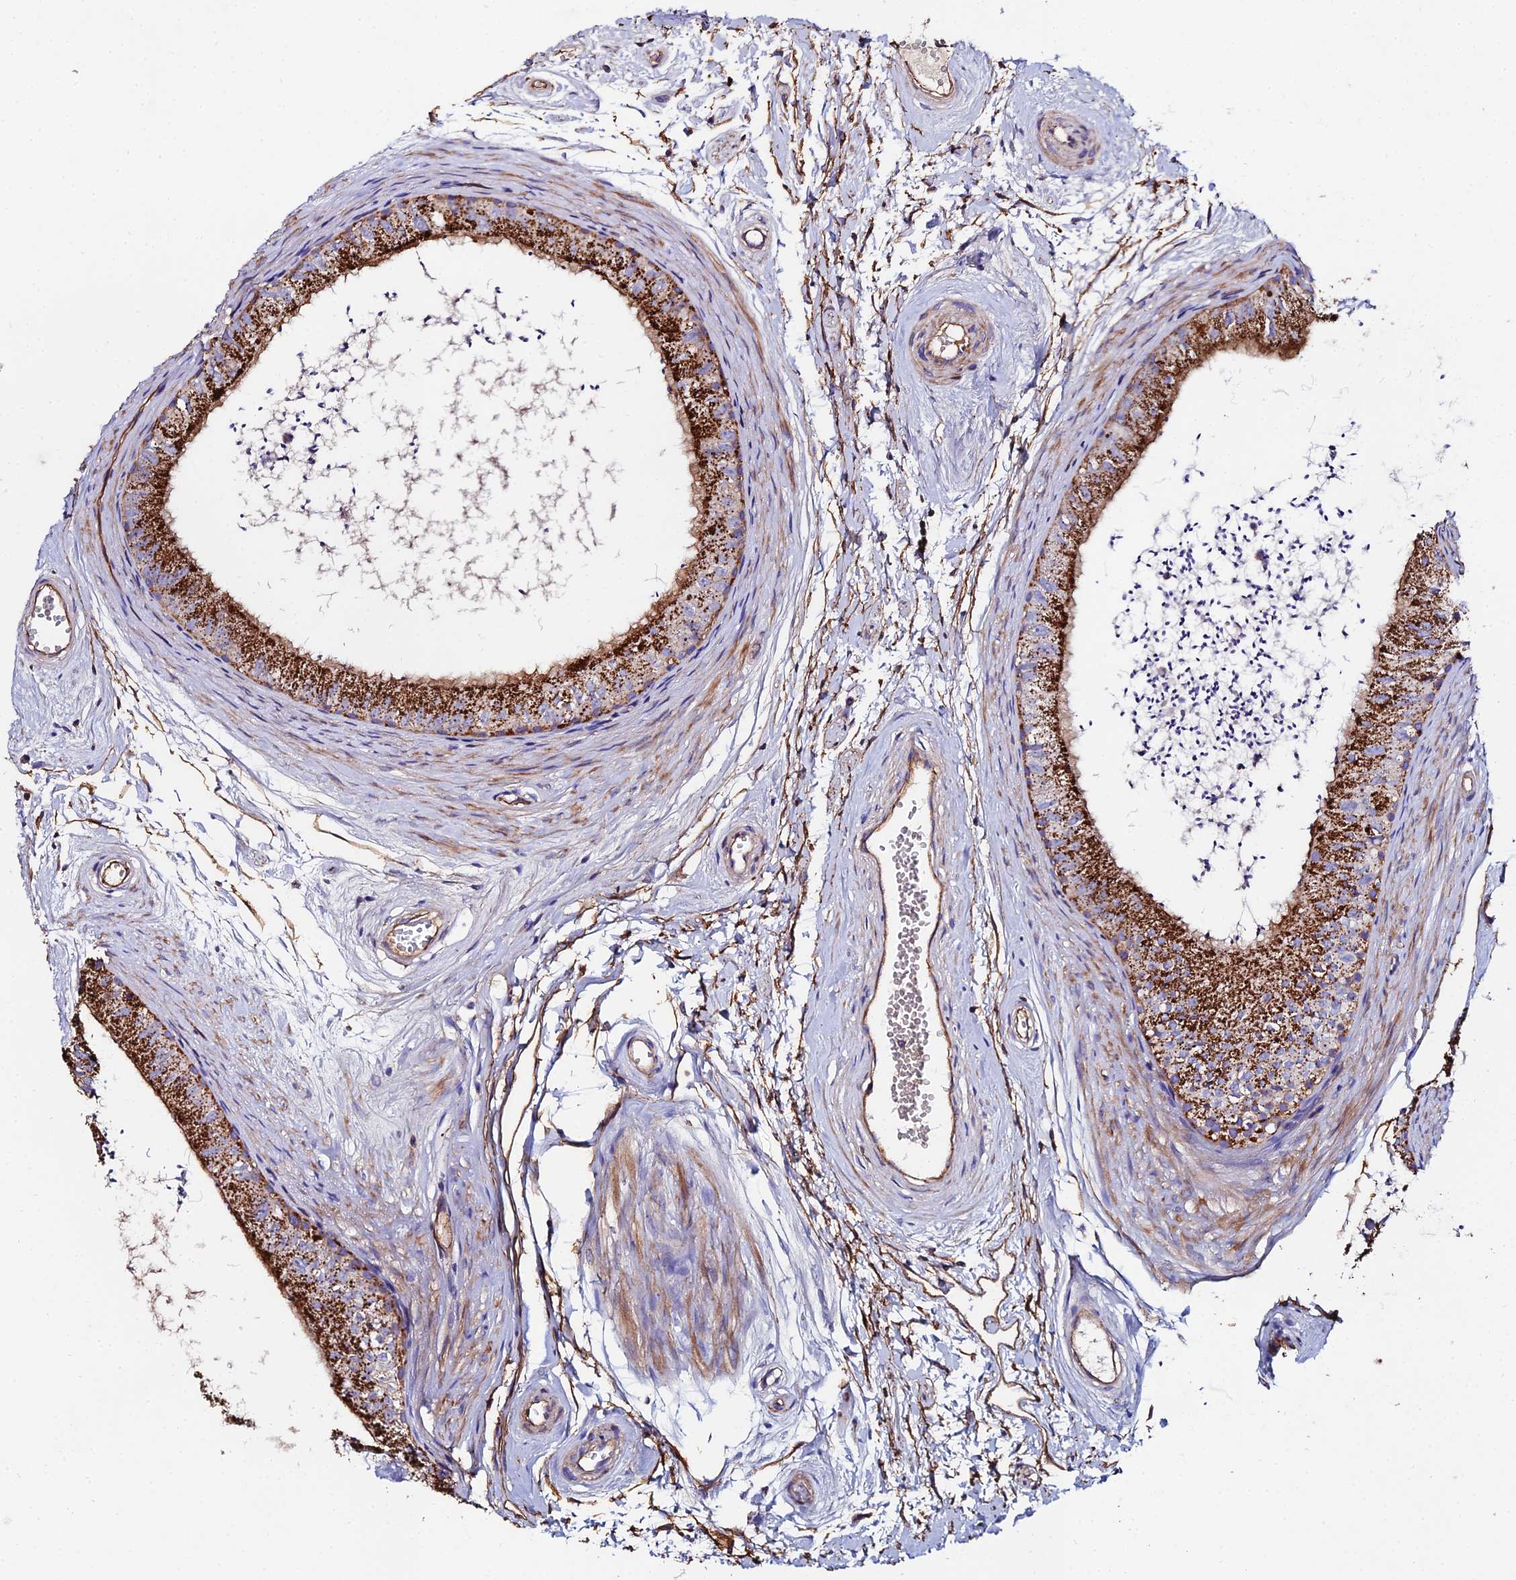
{"staining": {"intensity": "strong", "quantity": "25%-75%", "location": "cytoplasmic/membranous"}, "tissue": "epididymis", "cell_type": "Glandular cells", "image_type": "normal", "snomed": [{"axis": "morphology", "description": "Normal tissue, NOS"}, {"axis": "topography", "description": "Epididymis"}], "caption": "IHC histopathology image of unremarkable epididymis: human epididymis stained using immunohistochemistry exhibits high levels of strong protein expression localized specifically in the cytoplasmic/membranous of glandular cells, appearing as a cytoplasmic/membranous brown color.", "gene": "C6", "patient": {"sex": "male", "age": 56}}